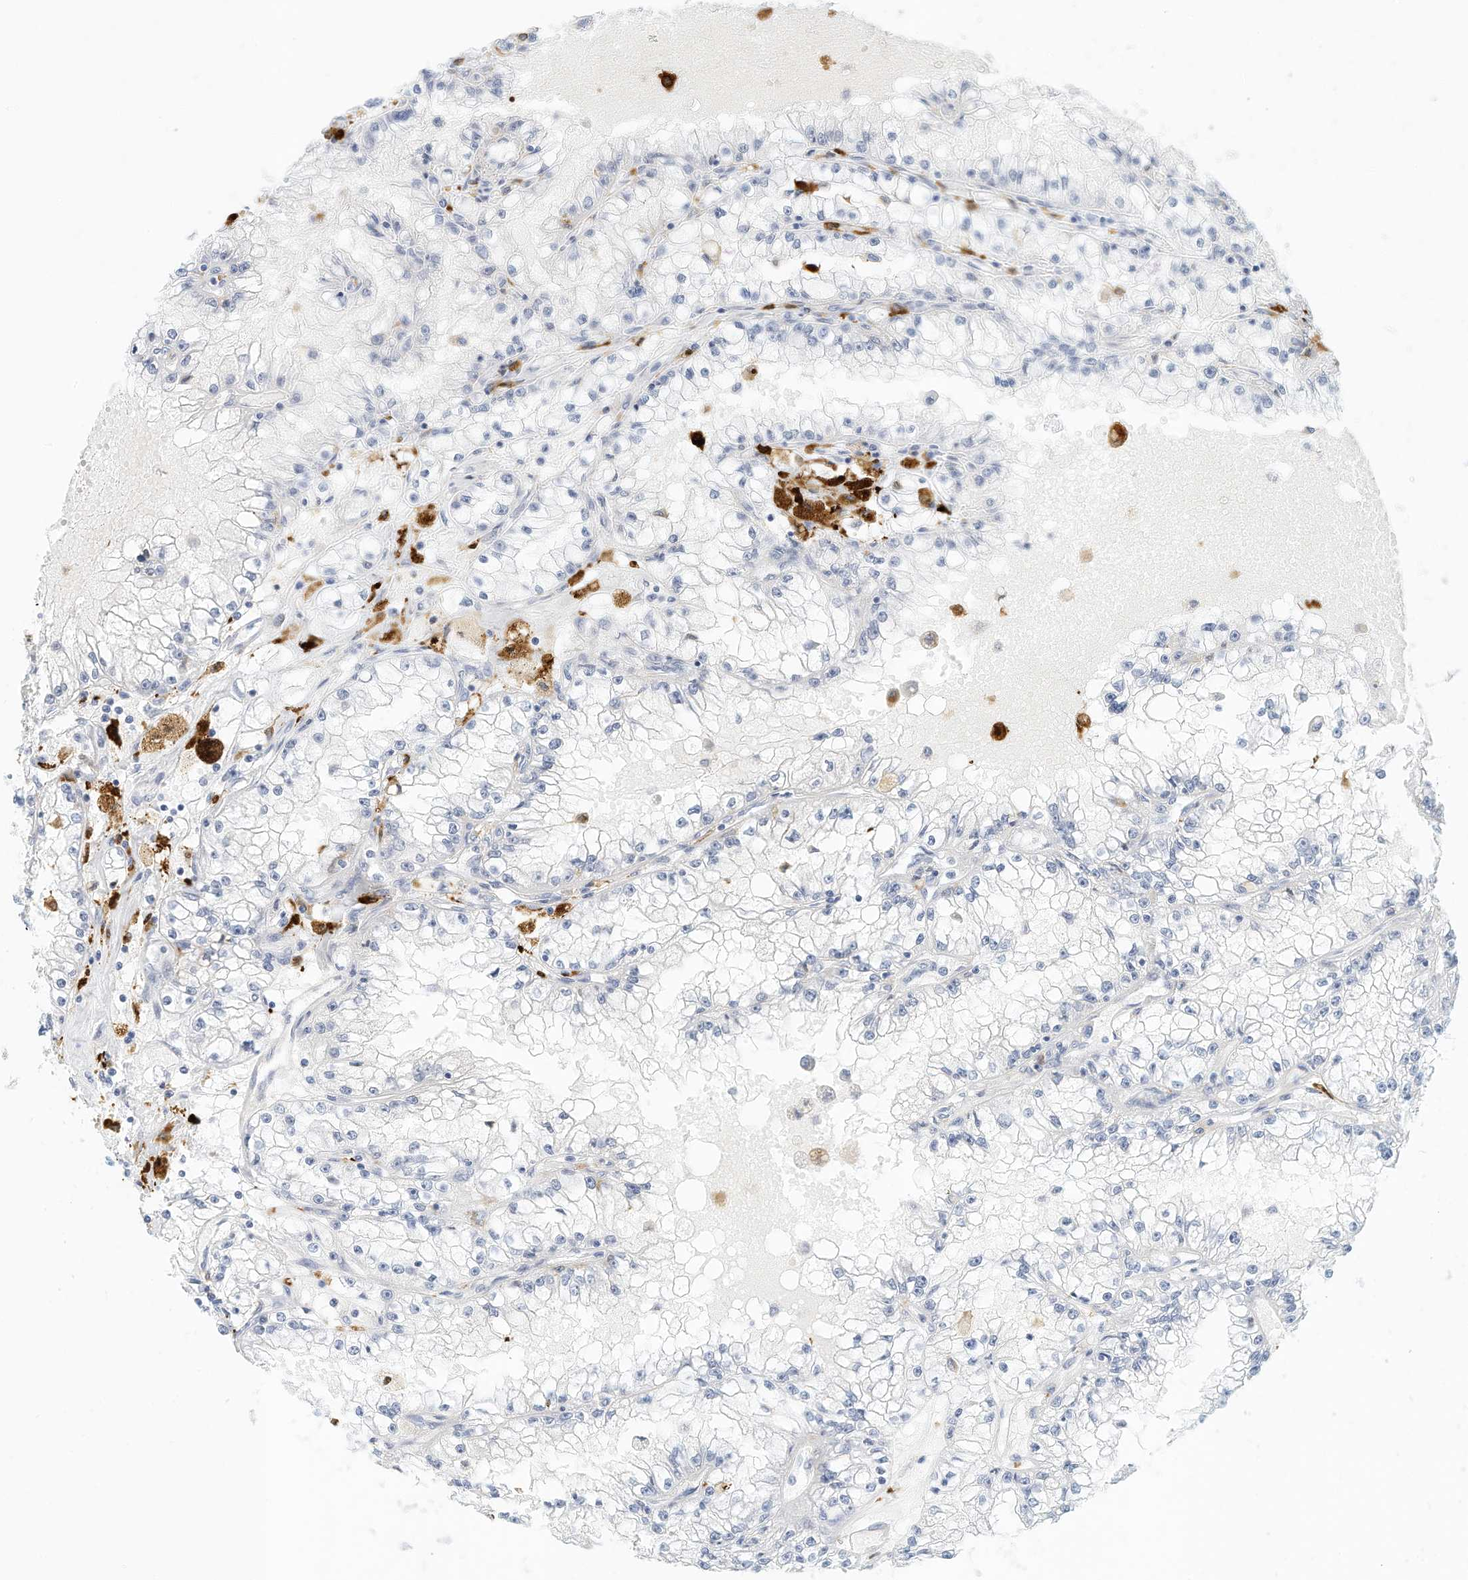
{"staining": {"intensity": "negative", "quantity": "none", "location": "none"}, "tissue": "renal cancer", "cell_type": "Tumor cells", "image_type": "cancer", "snomed": [{"axis": "morphology", "description": "Adenocarcinoma, NOS"}, {"axis": "topography", "description": "Kidney"}], "caption": "Protein analysis of renal adenocarcinoma demonstrates no significant positivity in tumor cells. (DAB IHC, high magnification).", "gene": "MICAL1", "patient": {"sex": "male", "age": 56}}